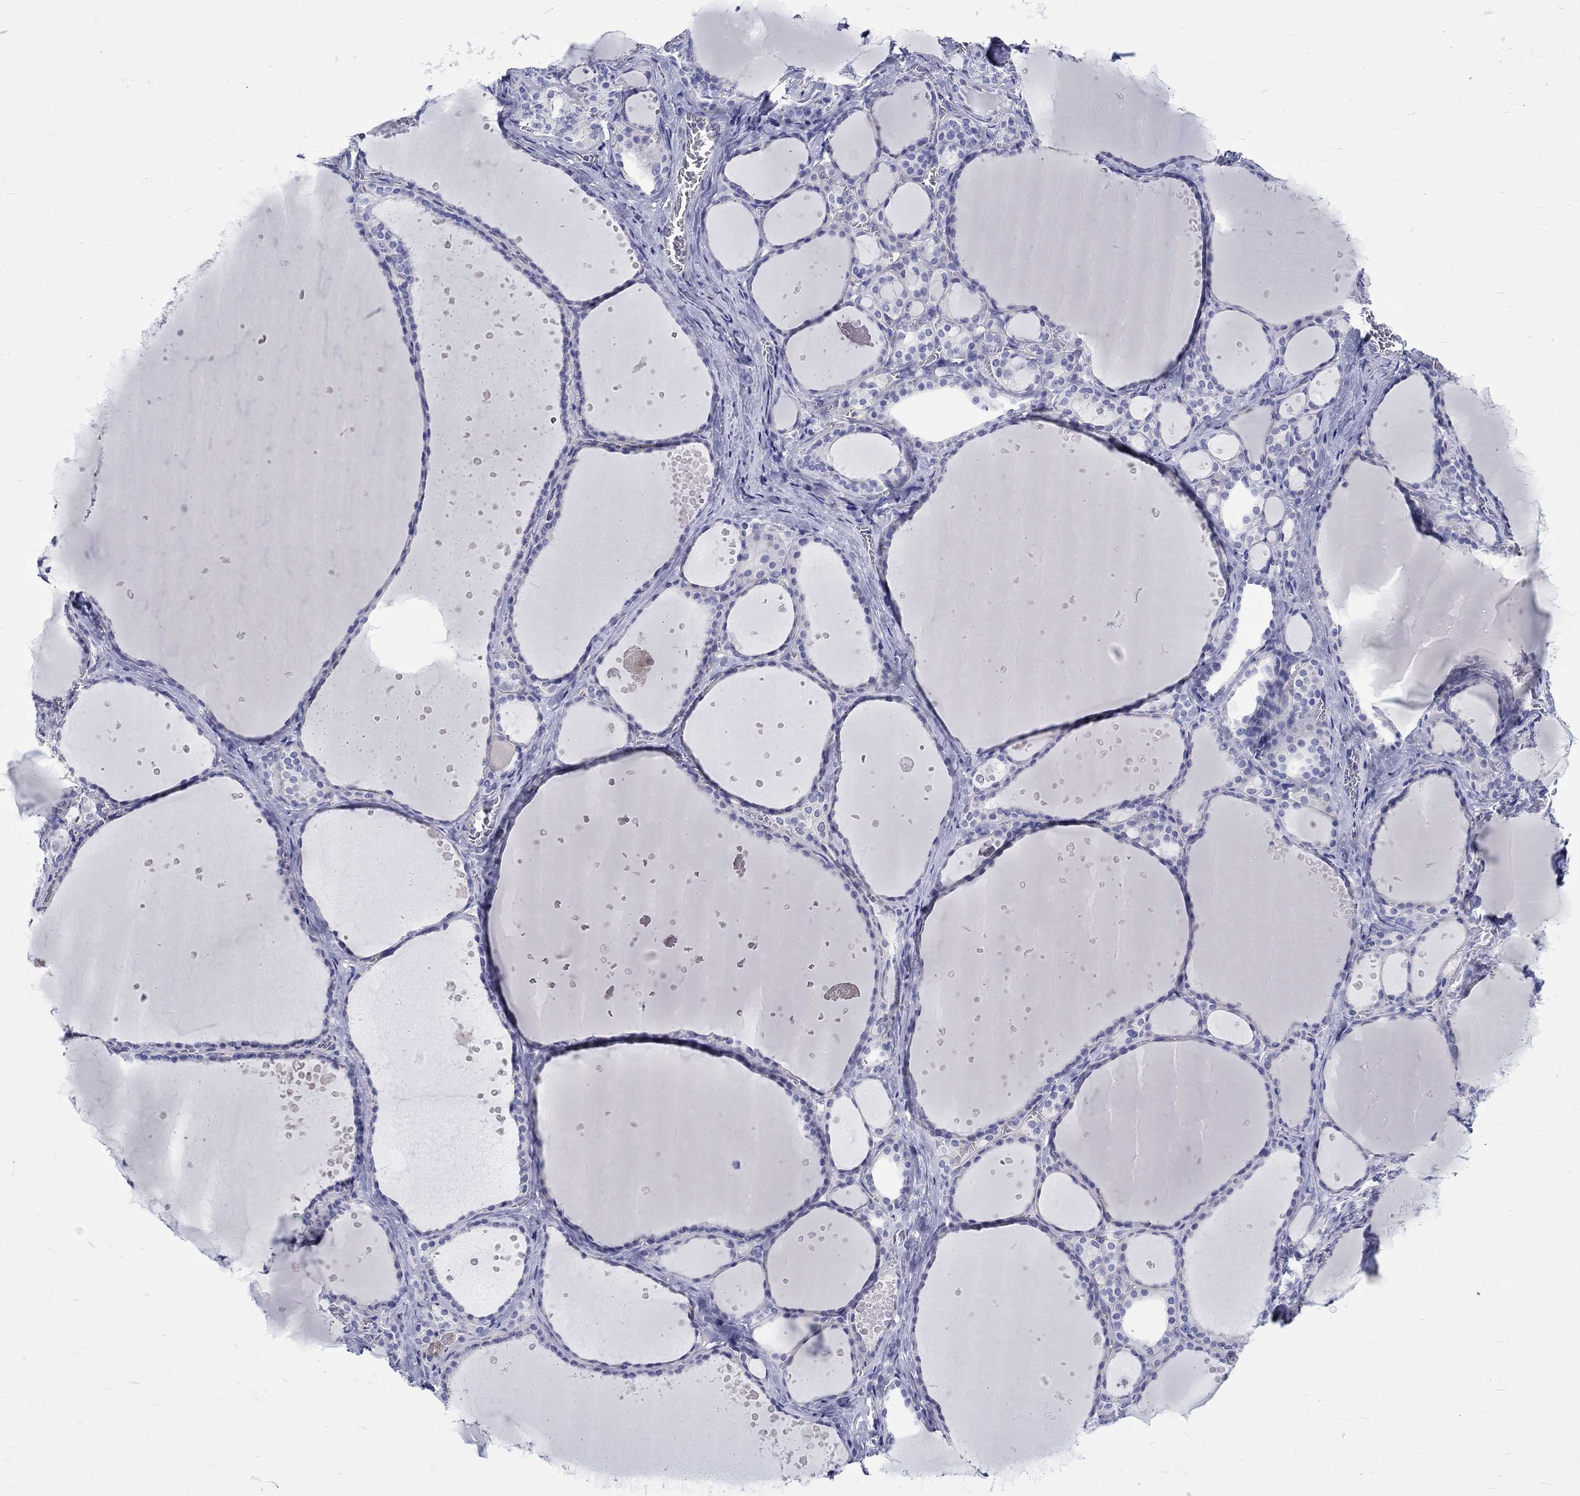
{"staining": {"intensity": "negative", "quantity": "none", "location": "none"}, "tissue": "thyroid gland", "cell_type": "Glandular cells", "image_type": "normal", "snomed": [{"axis": "morphology", "description": "Normal tissue, NOS"}, {"axis": "topography", "description": "Thyroid gland"}], "caption": "Immunohistochemical staining of unremarkable human thyroid gland shows no significant expression in glandular cells. (Brightfield microscopy of DAB IHC at high magnification).", "gene": "SH2D7", "patient": {"sex": "male", "age": 63}}